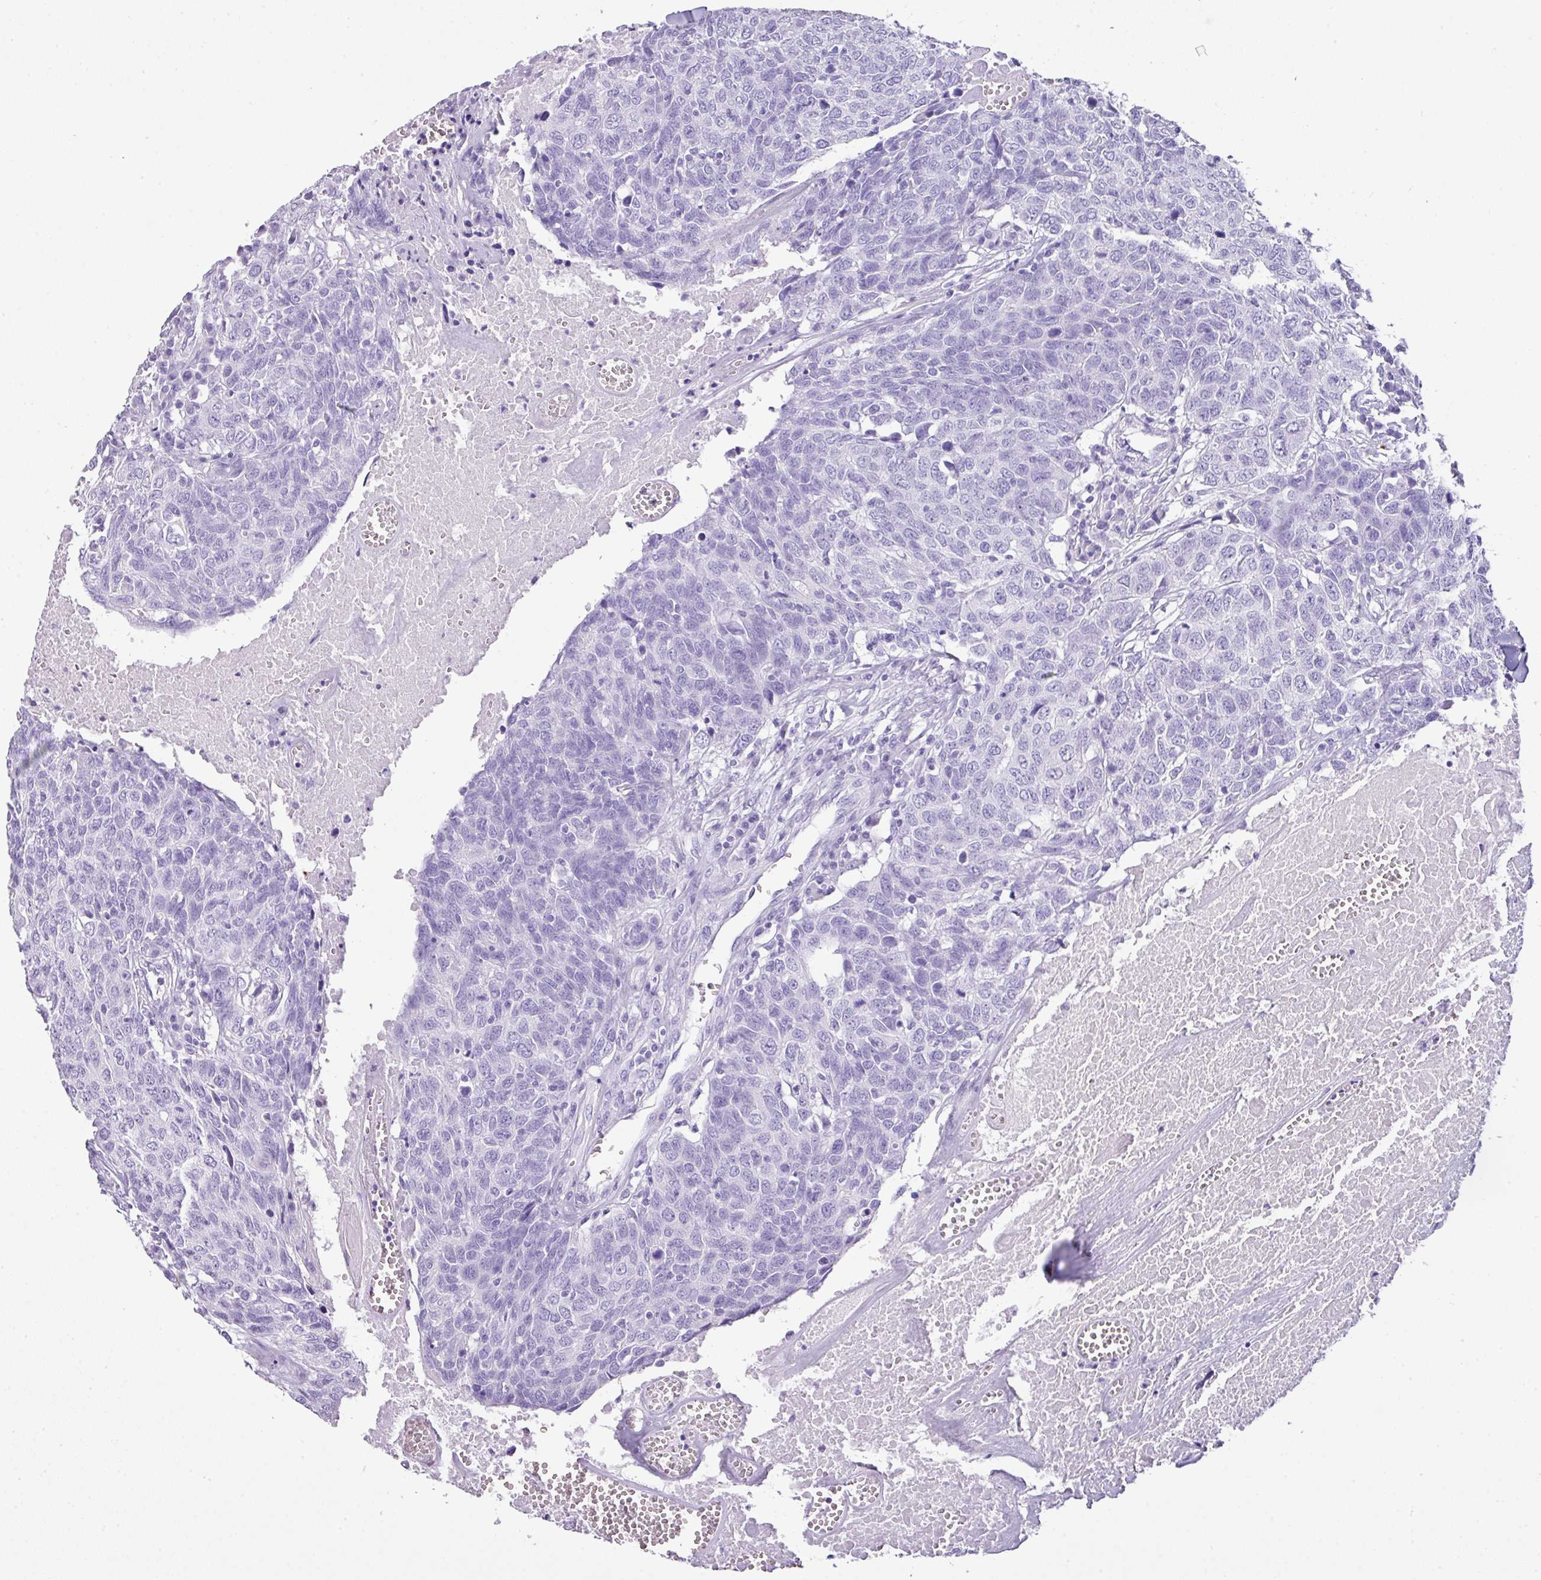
{"staining": {"intensity": "negative", "quantity": "none", "location": "none"}, "tissue": "head and neck cancer", "cell_type": "Tumor cells", "image_type": "cancer", "snomed": [{"axis": "morphology", "description": "Squamous cell carcinoma, NOS"}, {"axis": "topography", "description": "Head-Neck"}], "caption": "Immunohistochemistry (IHC) micrograph of neoplastic tissue: human head and neck squamous cell carcinoma stained with DAB (3,3'-diaminobenzidine) demonstrates no significant protein expression in tumor cells.", "gene": "TNP1", "patient": {"sex": "male", "age": 66}}